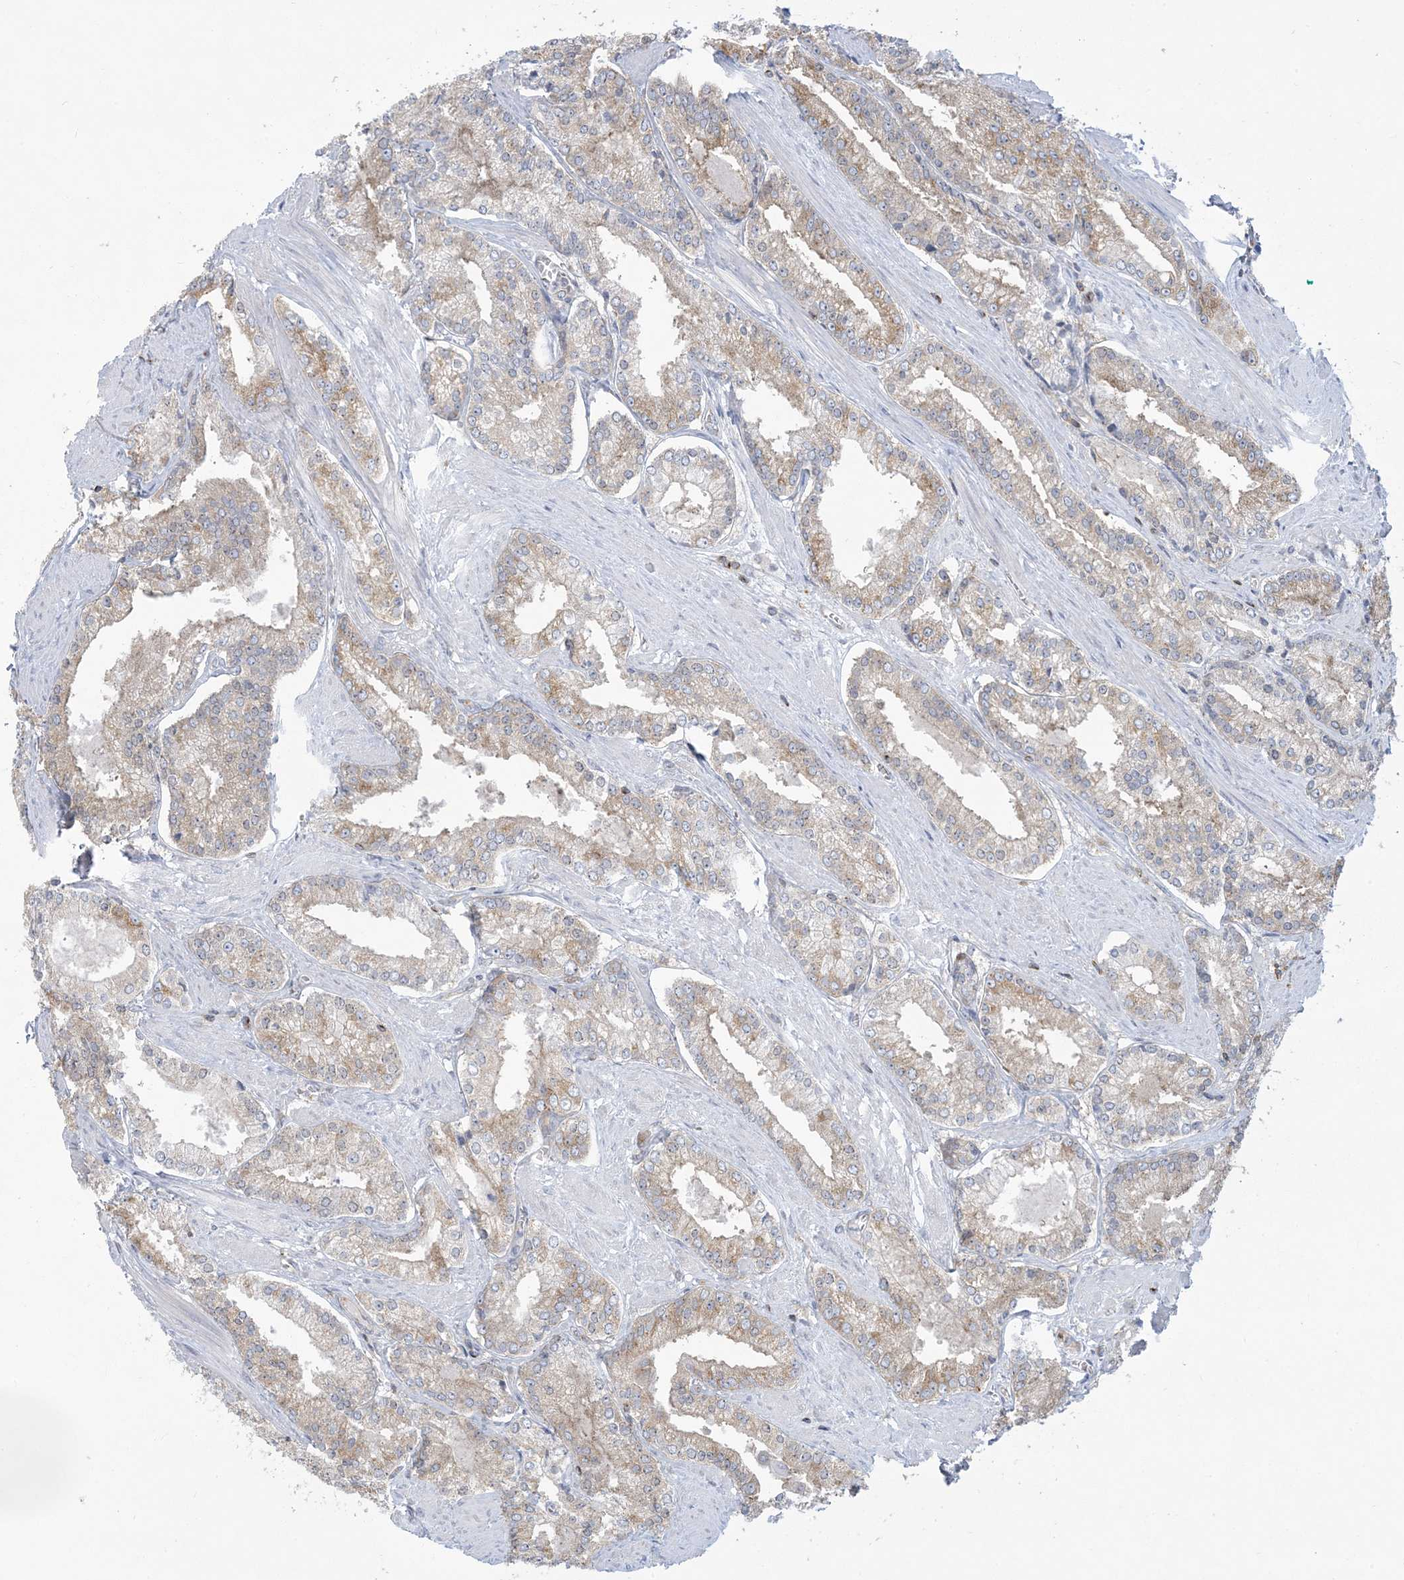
{"staining": {"intensity": "weak", "quantity": "25%-75%", "location": "cytoplasmic/membranous"}, "tissue": "prostate cancer", "cell_type": "Tumor cells", "image_type": "cancer", "snomed": [{"axis": "morphology", "description": "Adenocarcinoma, Low grade"}, {"axis": "topography", "description": "Prostate"}], "caption": "Weak cytoplasmic/membranous expression is appreciated in about 25%-75% of tumor cells in prostate adenocarcinoma (low-grade). (IHC, brightfield microscopy, high magnification).", "gene": "SLAMF9", "patient": {"sex": "male", "age": 54}}